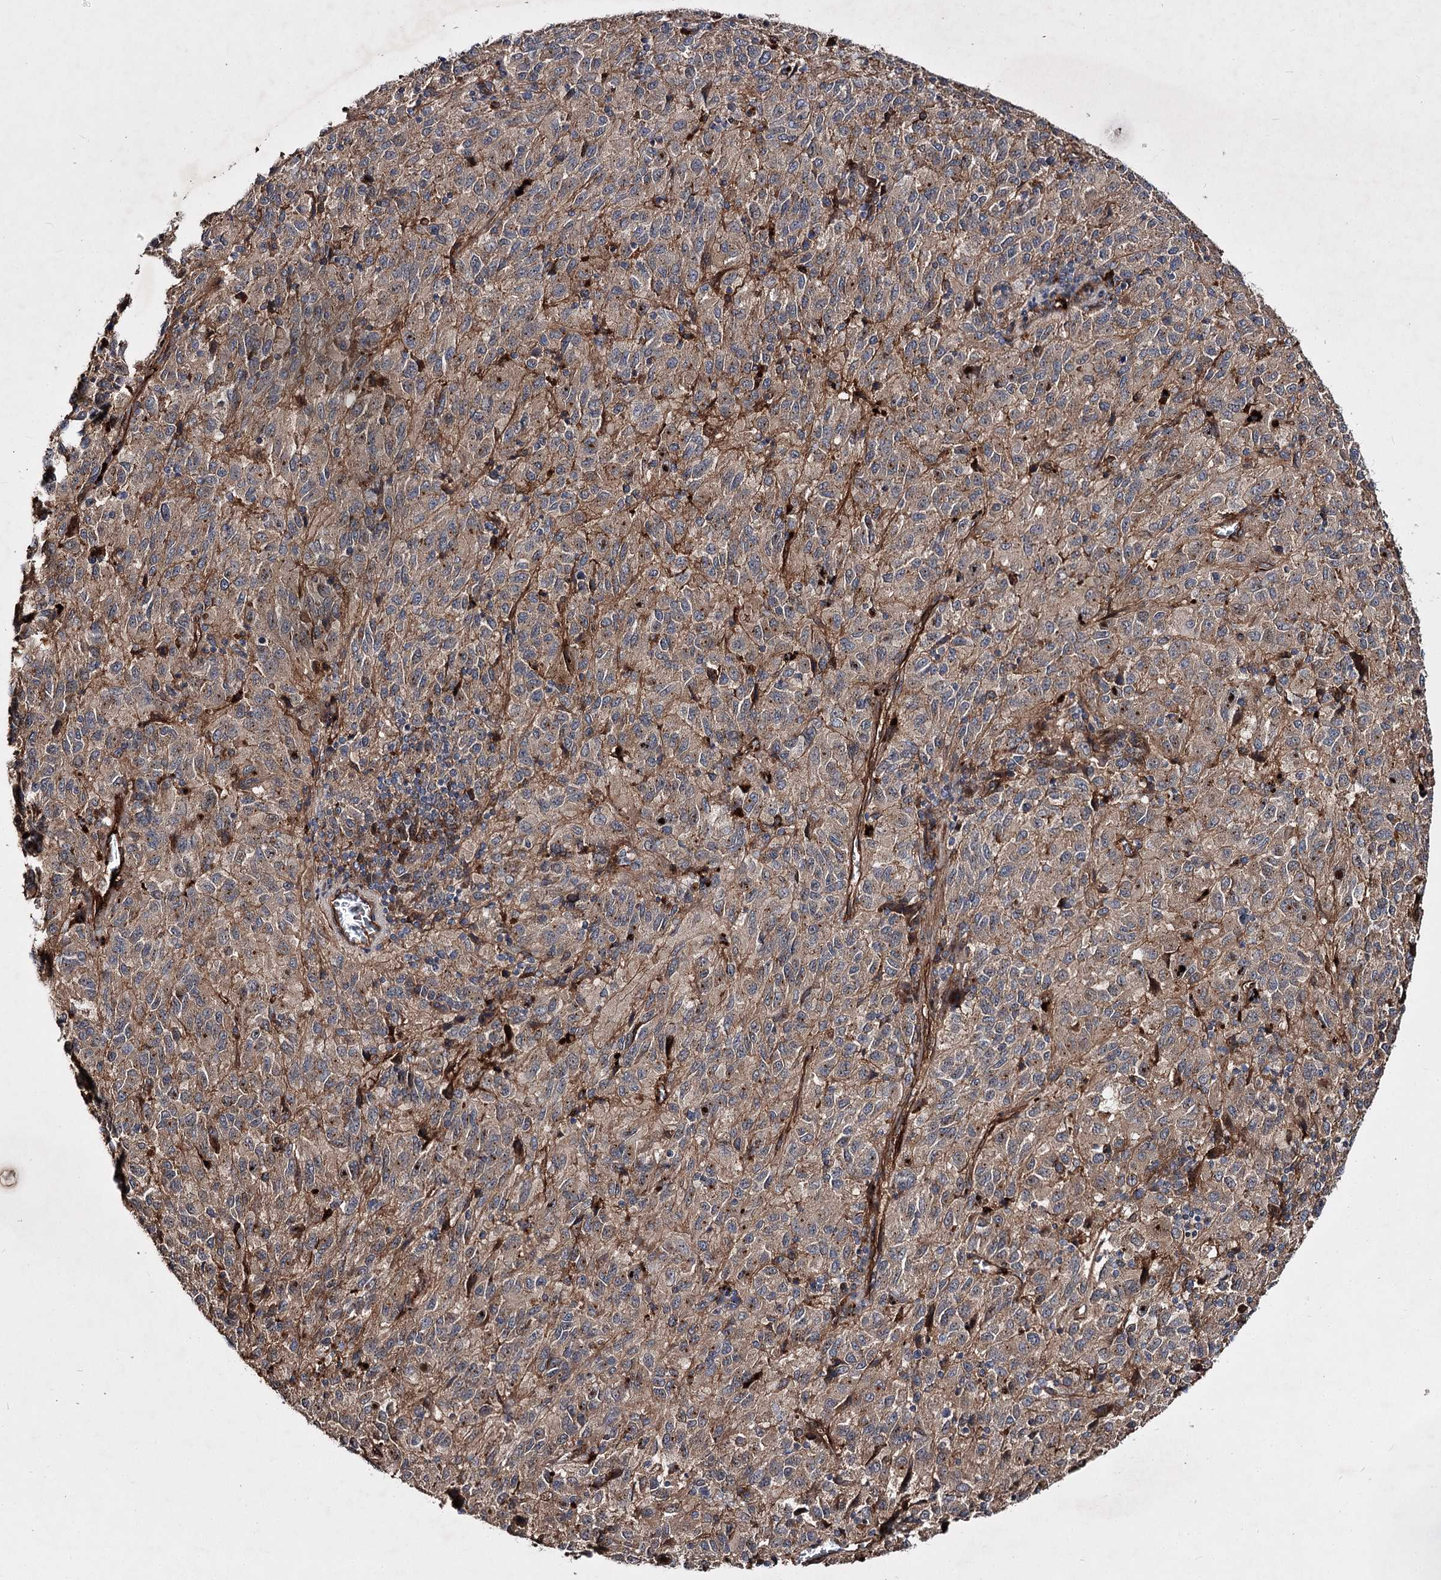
{"staining": {"intensity": "weak", "quantity": "25%-75%", "location": "cytoplasmic/membranous"}, "tissue": "melanoma", "cell_type": "Tumor cells", "image_type": "cancer", "snomed": [{"axis": "morphology", "description": "Malignant melanoma, Metastatic site"}, {"axis": "topography", "description": "Lung"}], "caption": "Human malignant melanoma (metastatic site) stained with a protein marker exhibits weak staining in tumor cells.", "gene": "MINDY3", "patient": {"sex": "male", "age": 64}}